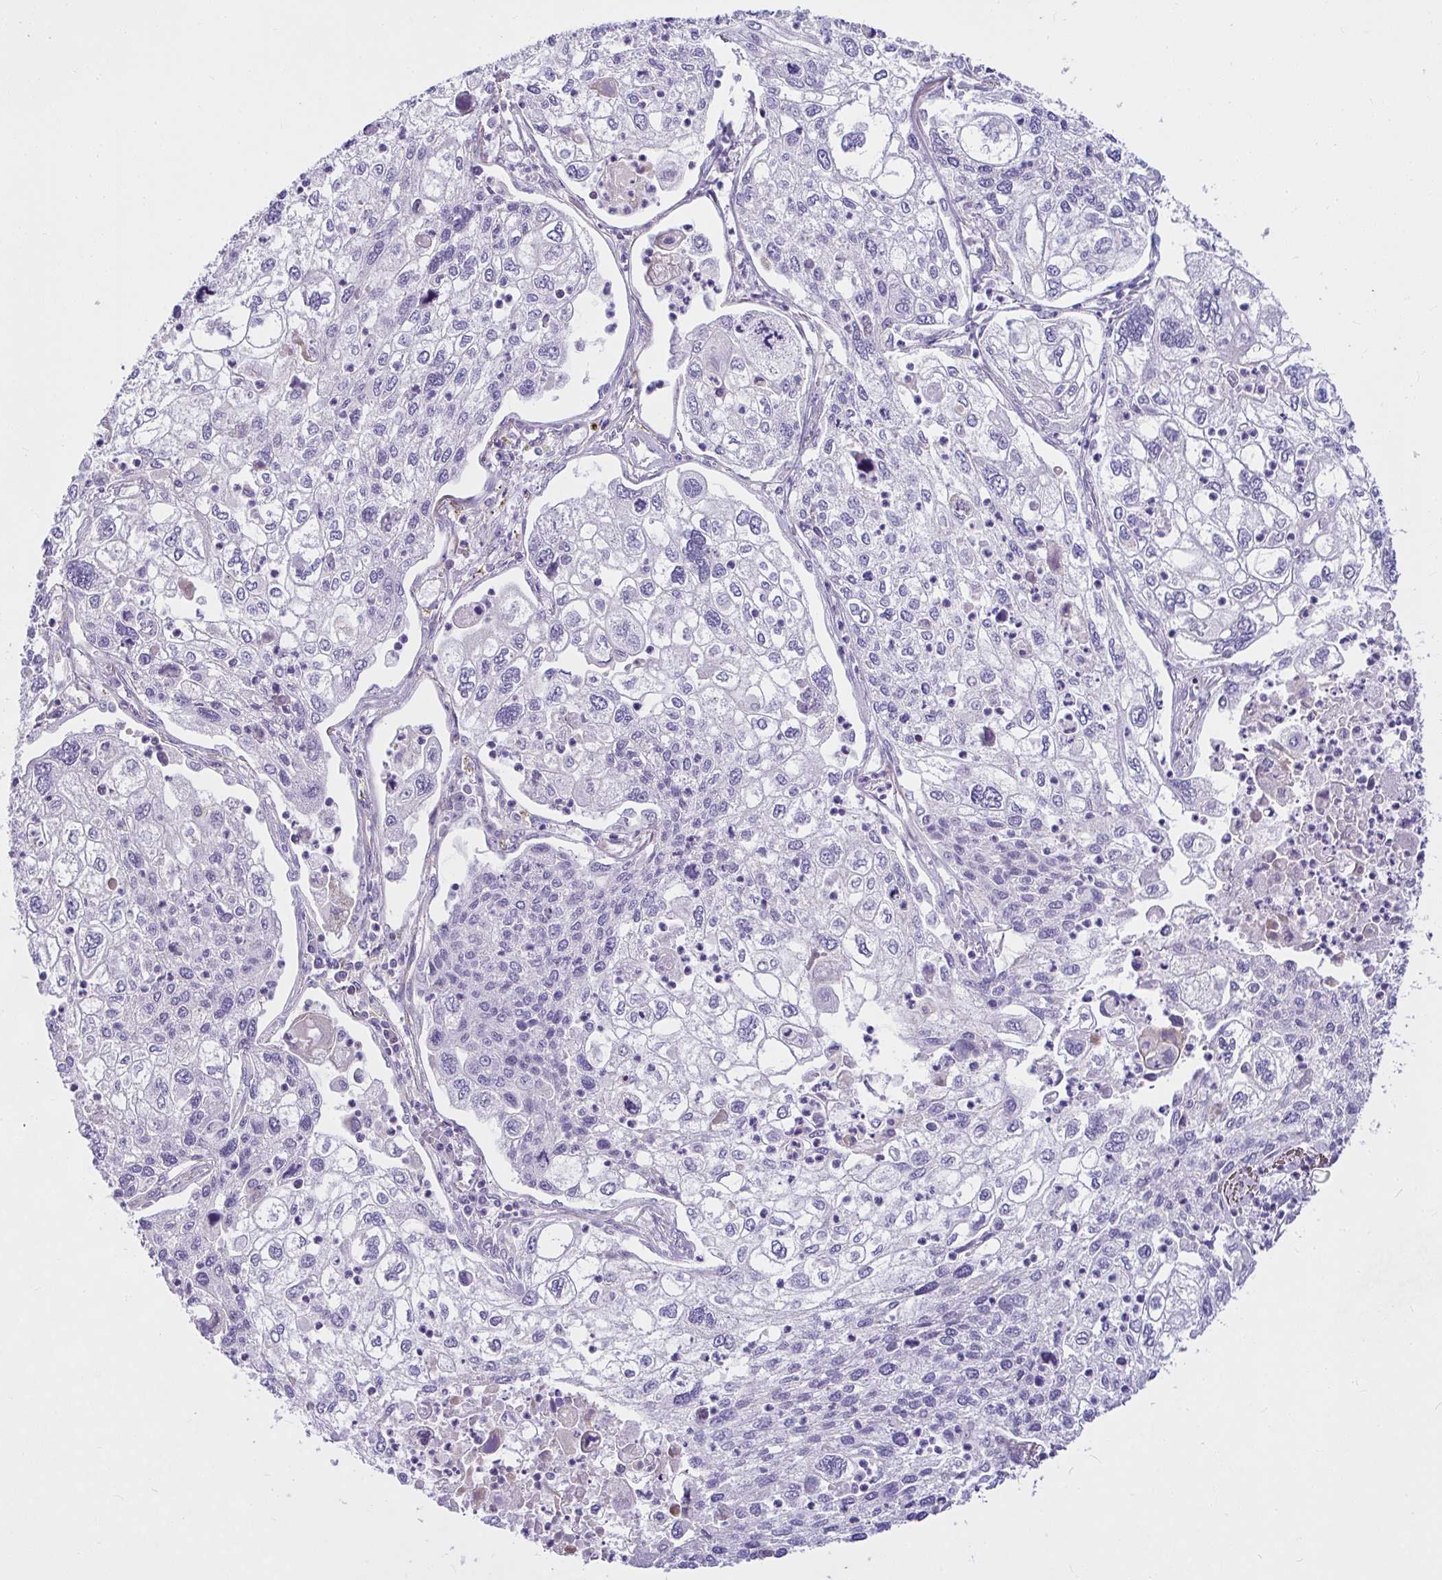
{"staining": {"intensity": "negative", "quantity": "none", "location": "none"}, "tissue": "lung cancer", "cell_type": "Tumor cells", "image_type": "cancer", "snomed": [{"axis": "morphology", "description": "Squamous cell carcinoma, NOS"}, {"axis": "topography", "description": "Lung"}], "caption": "There is no significant expression in tumor cells of lung squamous cell carcinoma.", "gene": "CEP63", "patient": {"sex": "male", "age": 74}}